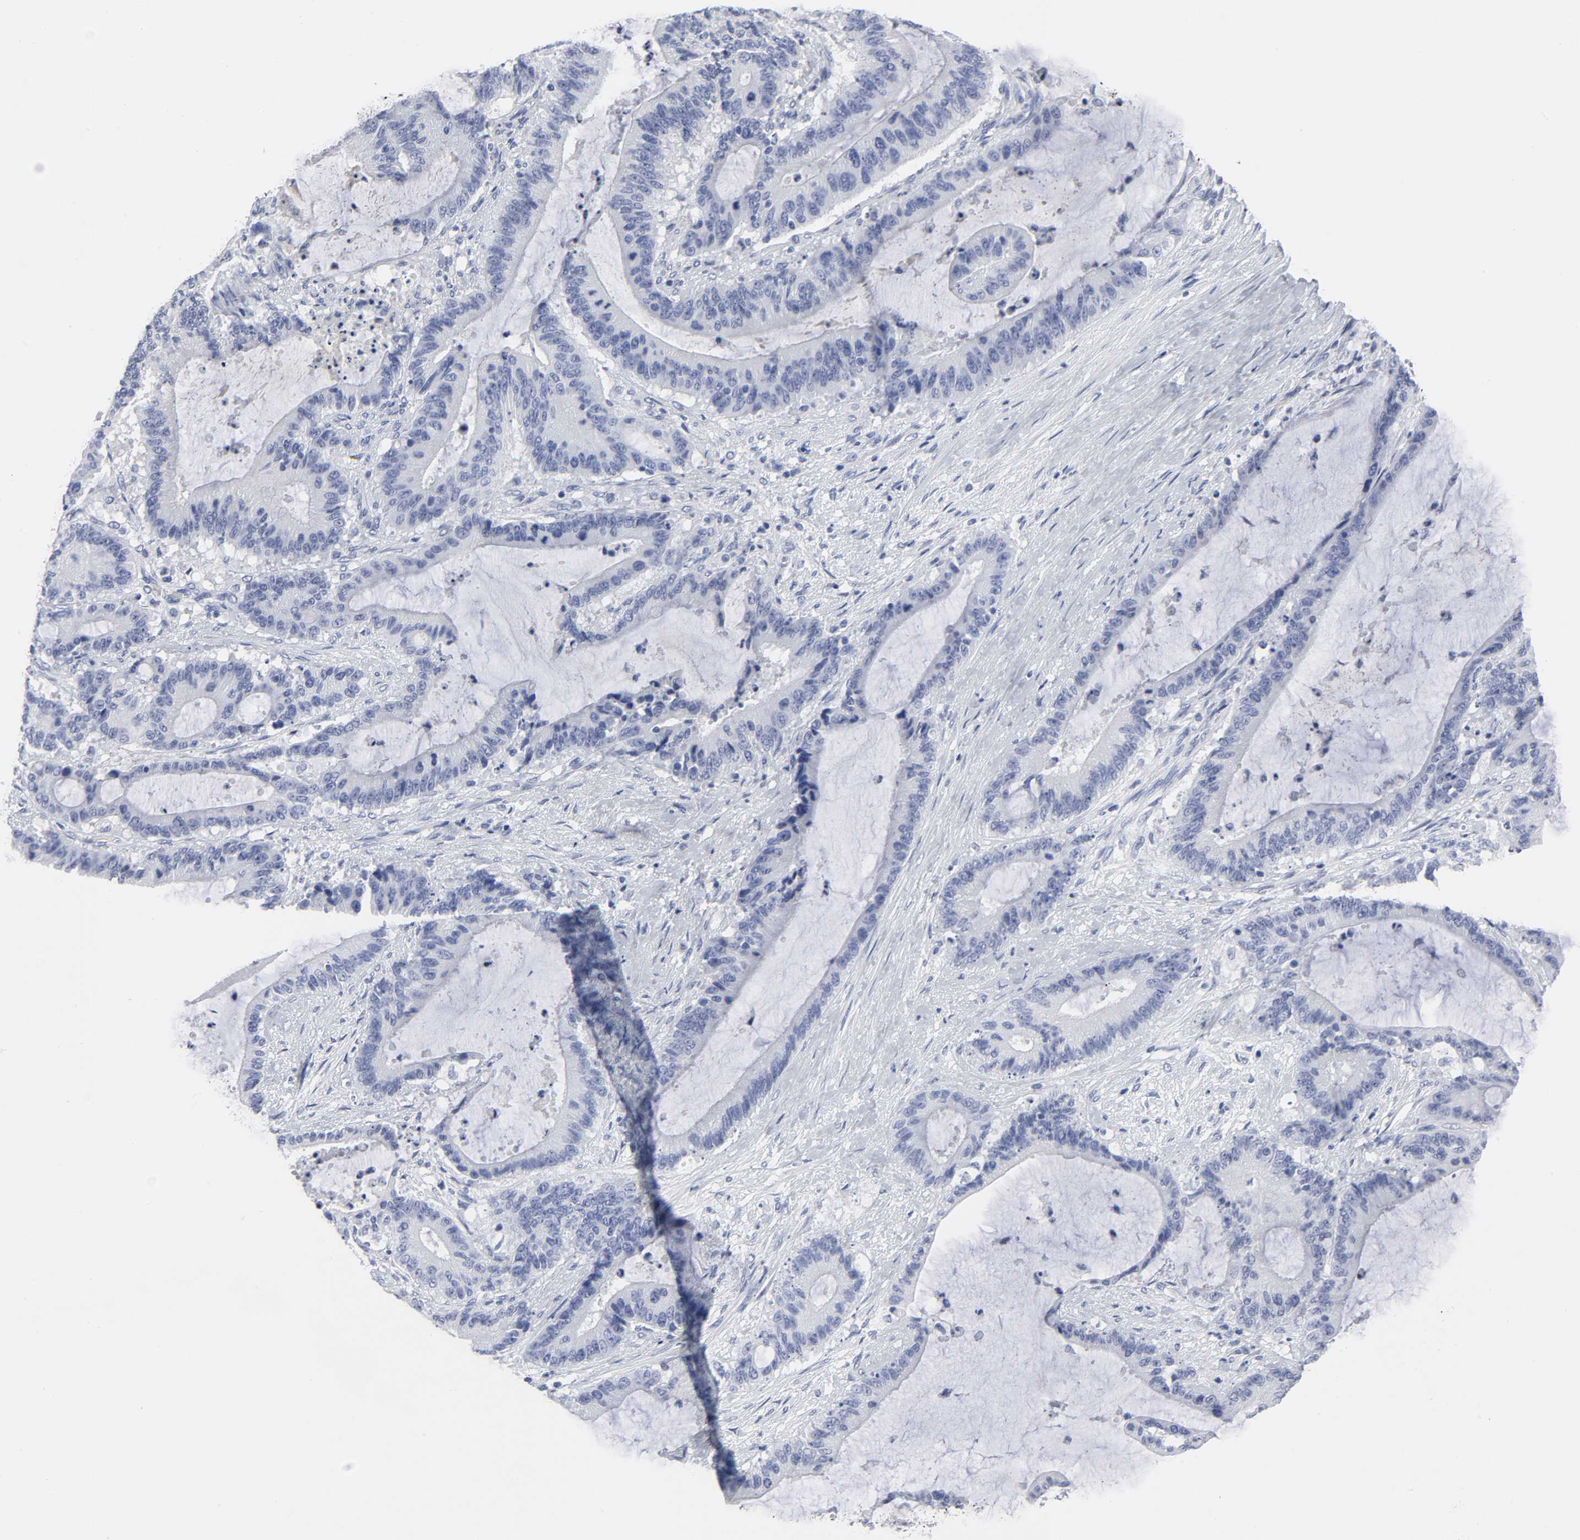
{"staining": {"intensity": "negative", "quantity": "none", "location": "none"}, "tissue": "liver cancer", "cell_type": "Tumor cells", "image_type": "cancer", "snomed": [{"axis": "morphology", "description": "Cholangiocarcinoma"}, {"axis": "topography", "description": "Liver"}], "caption": "The image reveals no staining of tumor cells in liver cholangiocarcinoma. Brightfield microscopy of immunohistochemistry stained with DAB (3,3'-diaminobenzidine) (brown) and hematoxylin (blue), captured at high magnification.", "gene": "HNF4A", "patient": {"sex": "female", "age": 73}}